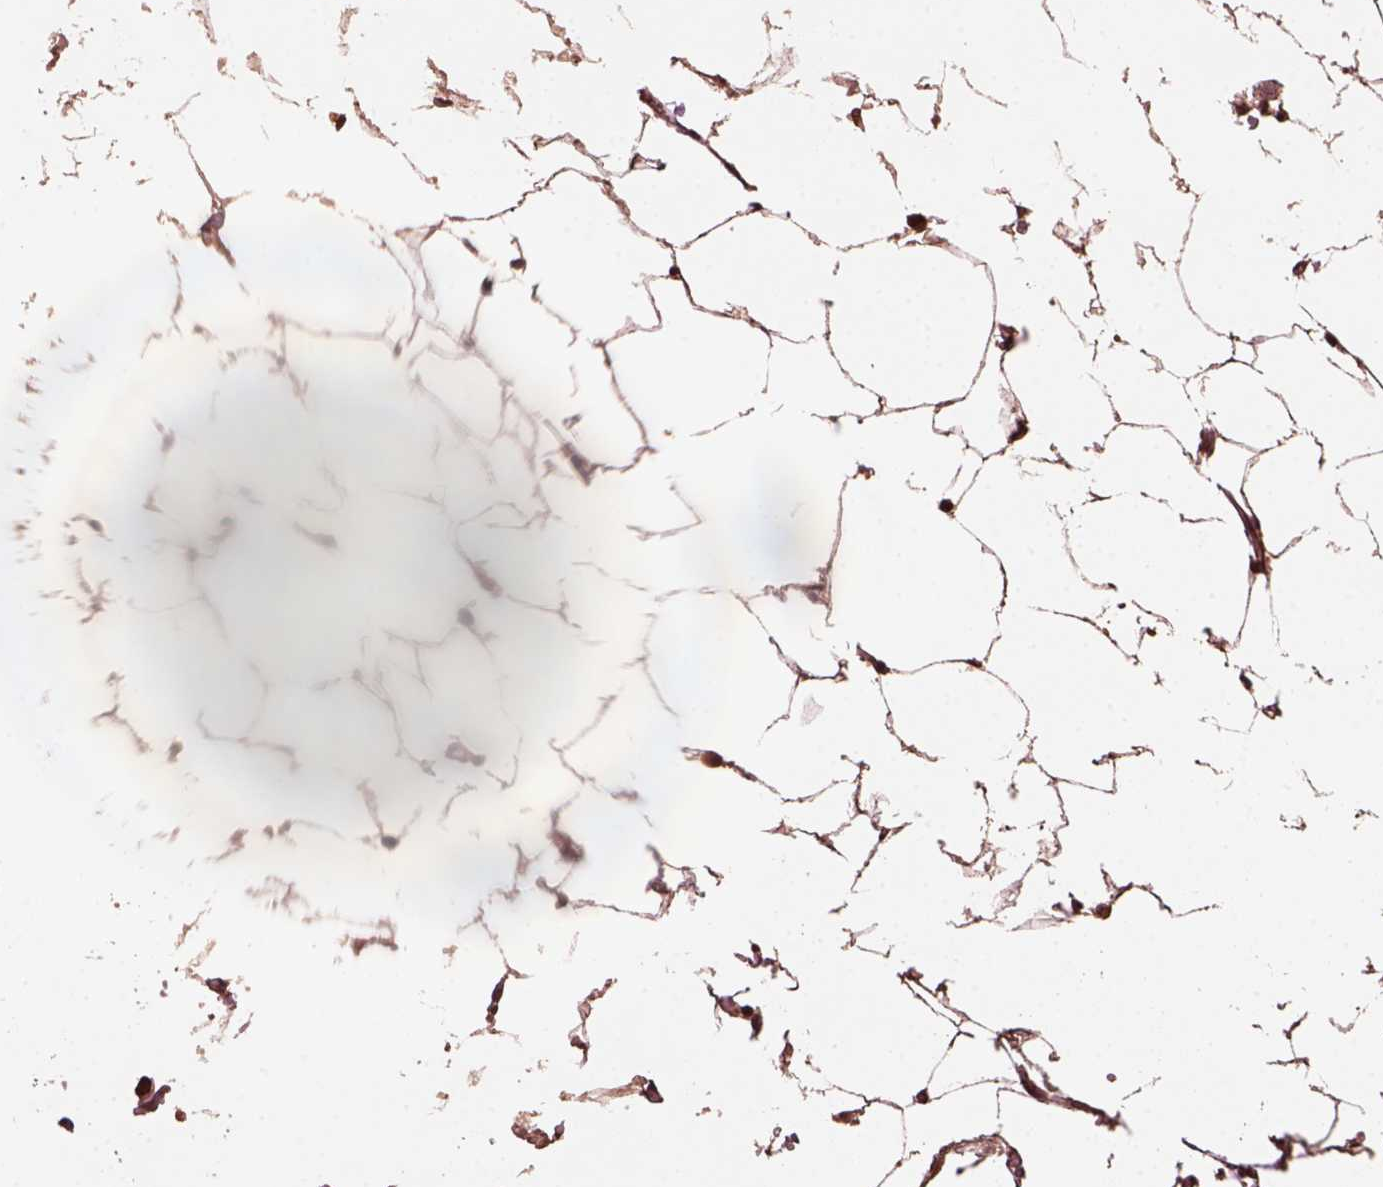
{"staining": {"intensity": "moderate", "quantity": ">75%", "location": "cytoplasmic/membranous"}, "tissue": "bone marrow", "cell_type": "Hematopoietic cells", "image_type": "normal", "snomed": [{"axis": "morphology", "description": "Normal tissue, NOS"}, {"axis": "topography", "description": "Bone marrow"}], "caption": "High-power microscopy captured an immunohistochemistry (IHC) image of unremarkable bone marrow, revealing moderate cytoplasmic/membranous positivity in about >75% of hematopoietic cells. The protein of interest is shown in brown color, while the nuclei are stained blue.", "gene": "RUFY3", "patient": {"sex": "female", "age": 52}}